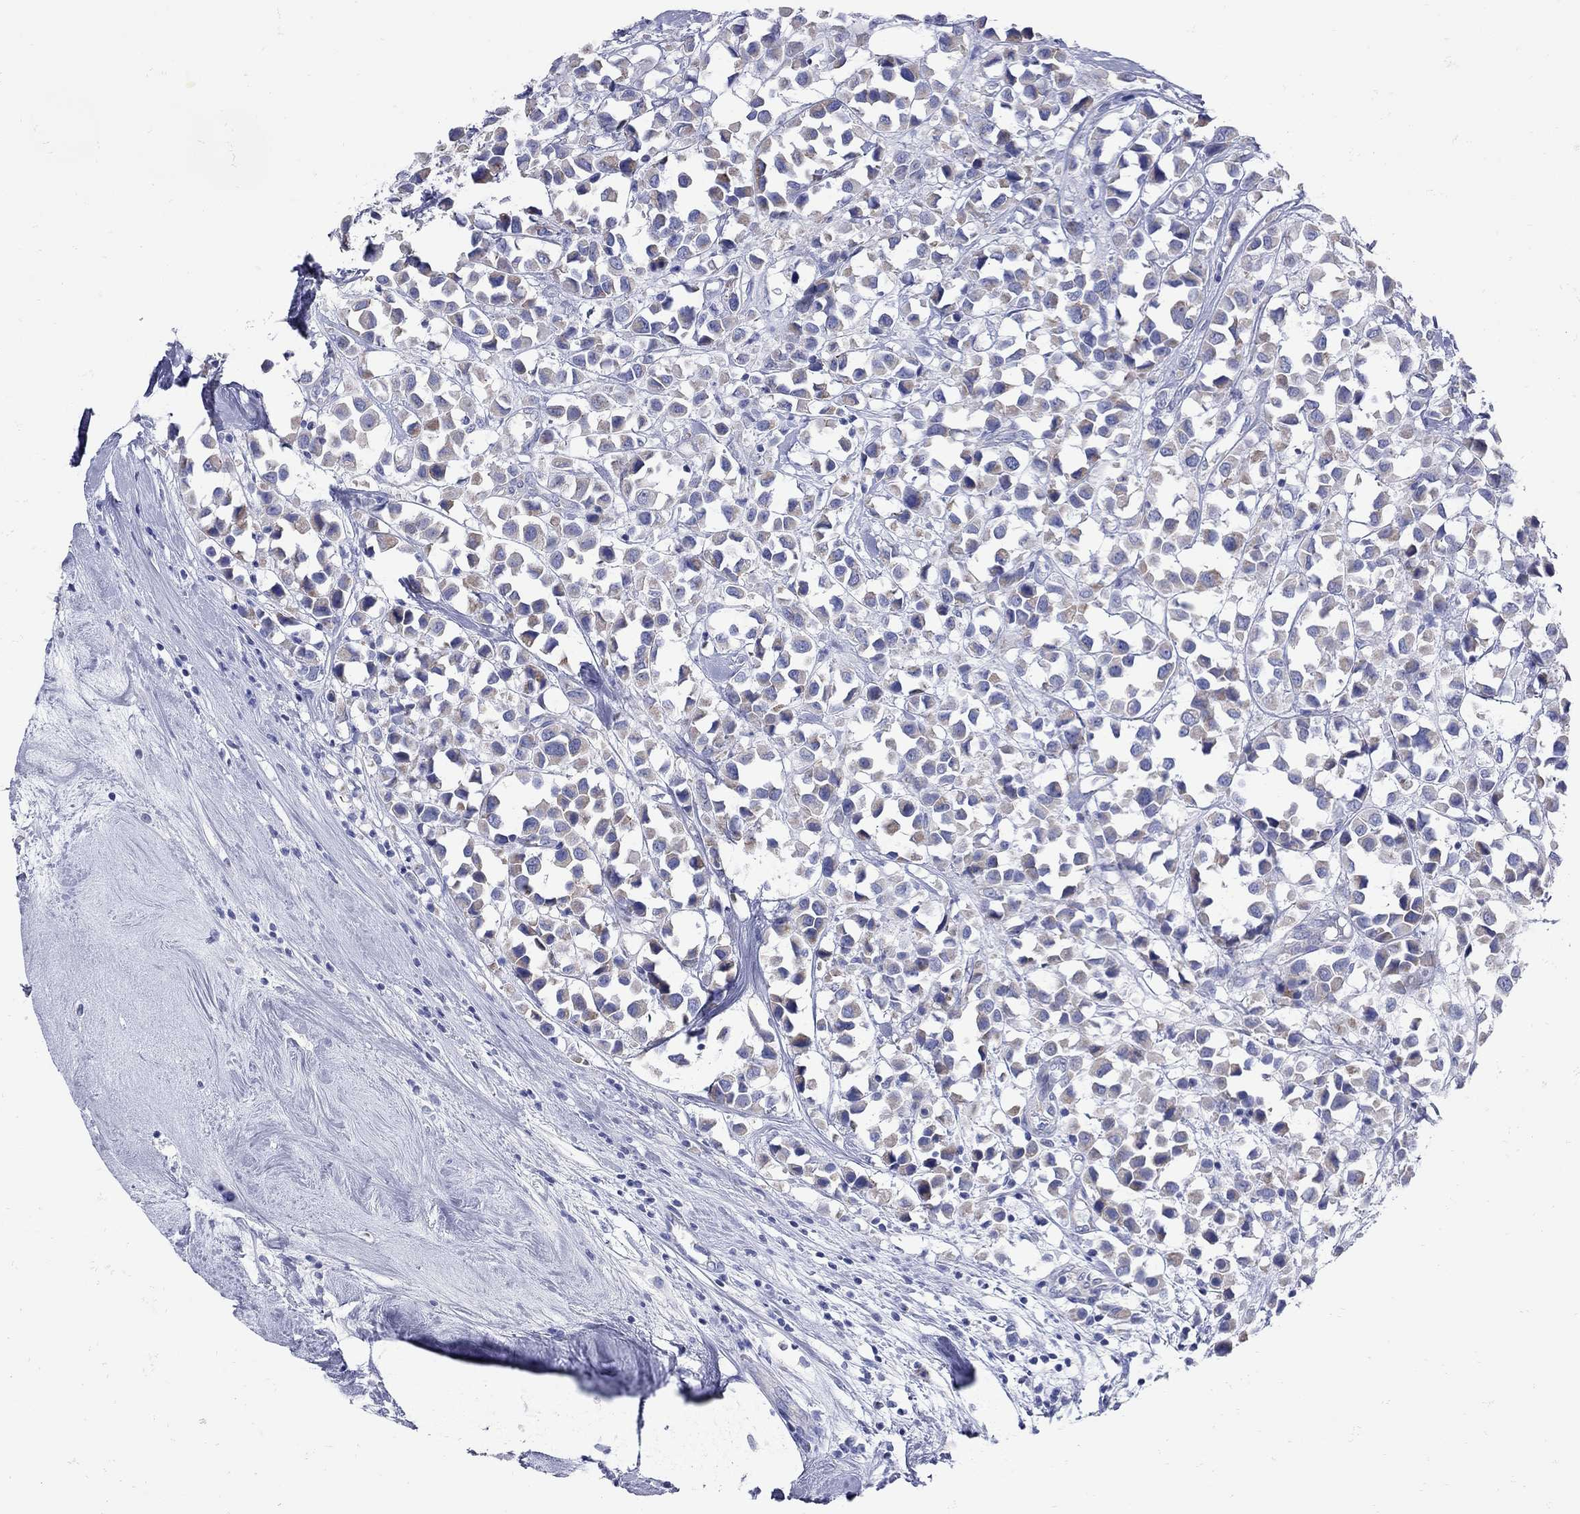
{"staining": {"intensity": "moderate", "quantity": ">75%", "location": "cytoplasmic/membranous"}, "tissue": "breast cancer", "cell_type": "Tumor cells", "image_type": "cancer", "snomed": [{"axis": "morphology", "description": "Duct carcinoma"}, {"axis": "topography", "description": "Breast"}], "caption": "Breast cancer stained with immunohistochemistry displays moderate cytoplasmic/membranous positivity in about >75% of tumor cells.", "gene": "PDZD3", "patient": {"sex": "female", "age": 61}}